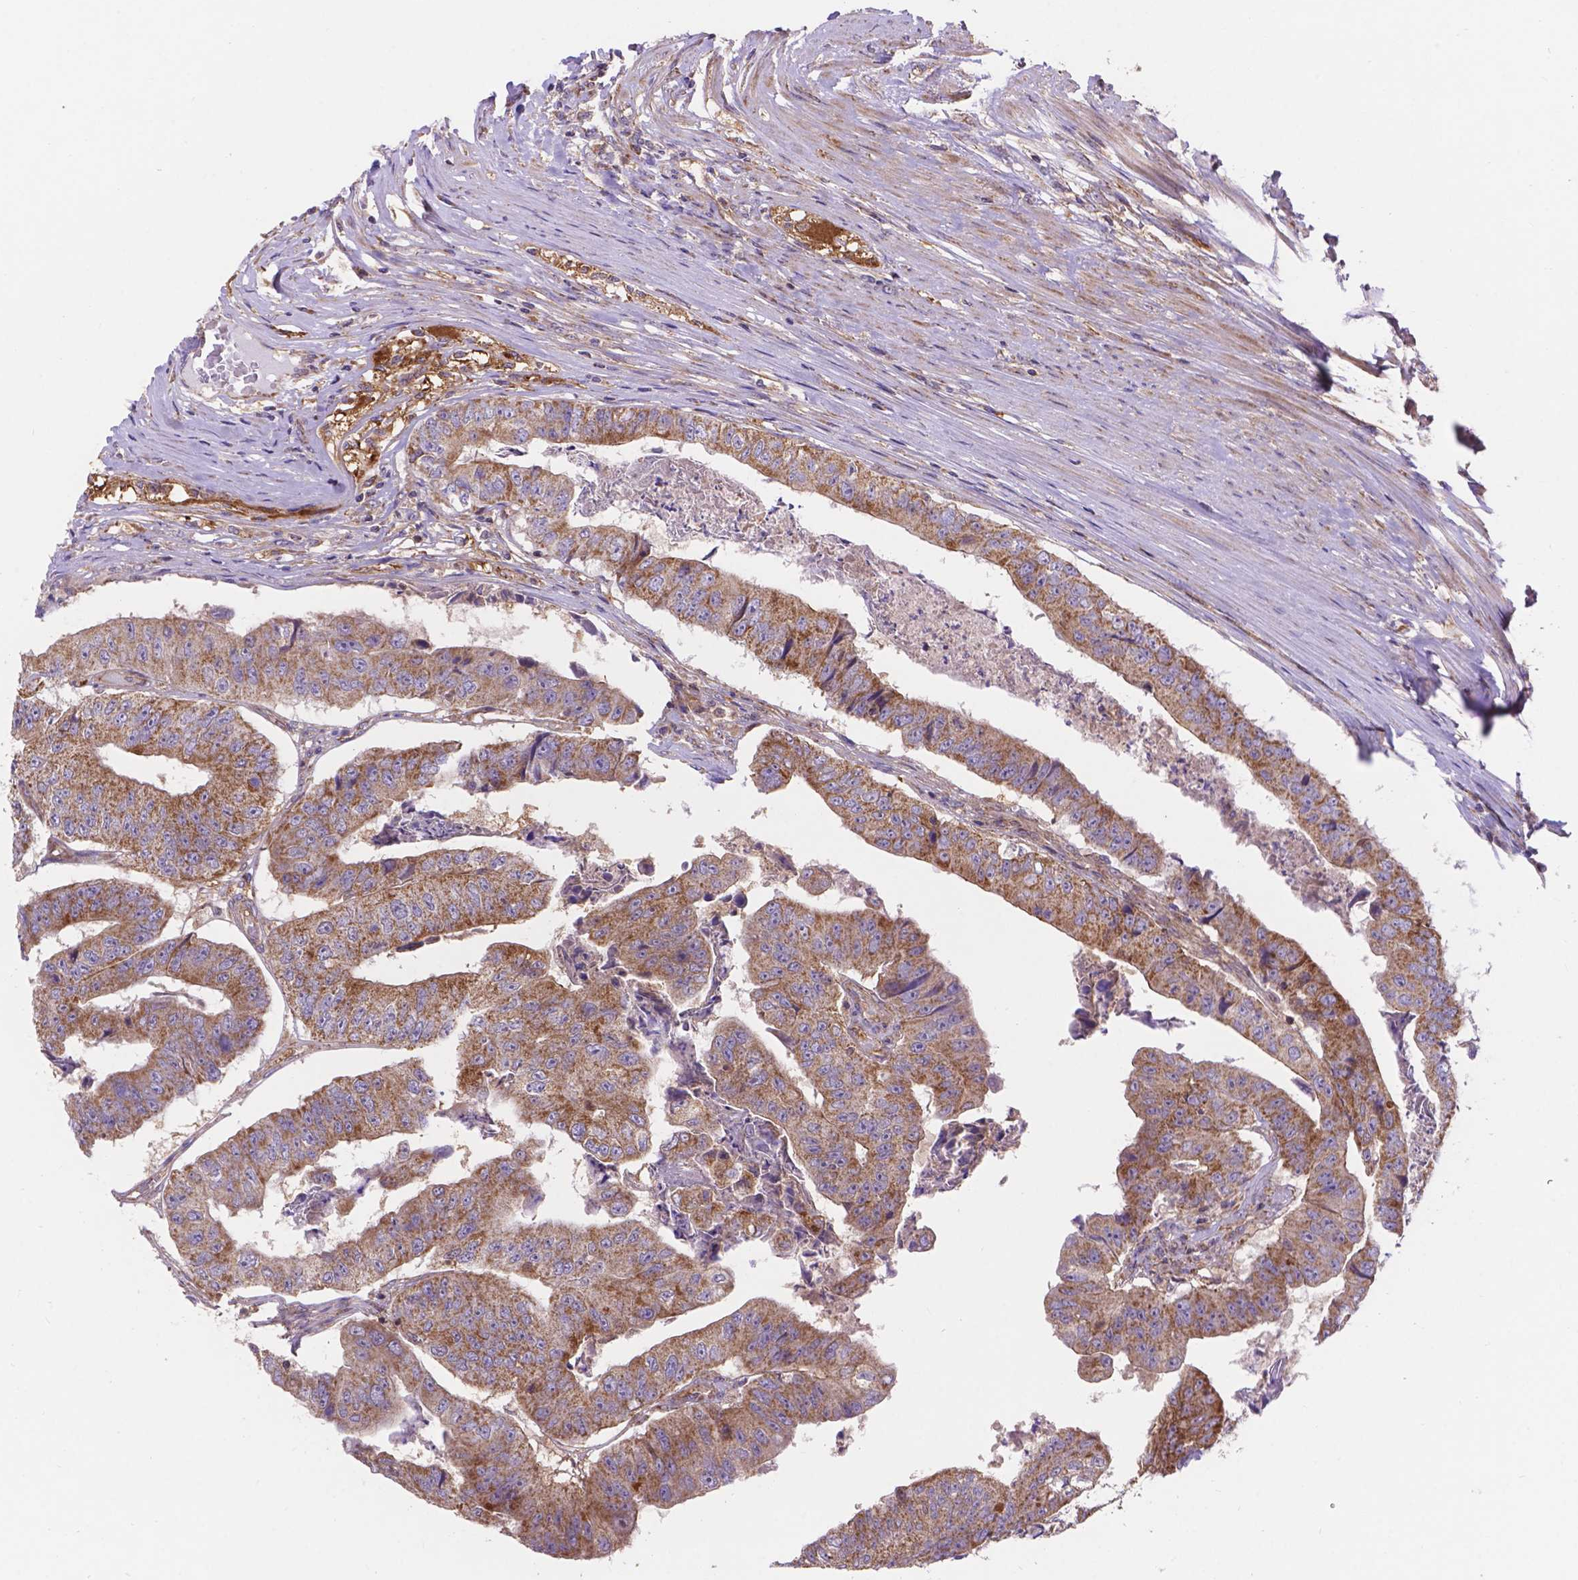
{"staining": {"intensity": "moderate", "quantity": ">75%", "location": "cytoplasmic/membranous"}, "tissue": "colorectal cancer", "cell_type": "Tumor cells", "image_type": "cancer", "snomed": [{"axis": "morphology", "description": "Adenocarcinoma, NOS"}, {"axis": "topography", "description": "Colon"}], "caption": "Moderate cytoplasmic/membranous expression is identified in approximately >75% of tumor cells in colorectal adenocarcinoma.", "gene": "AK3", "patient": {"sex": "female", "age": 67}}